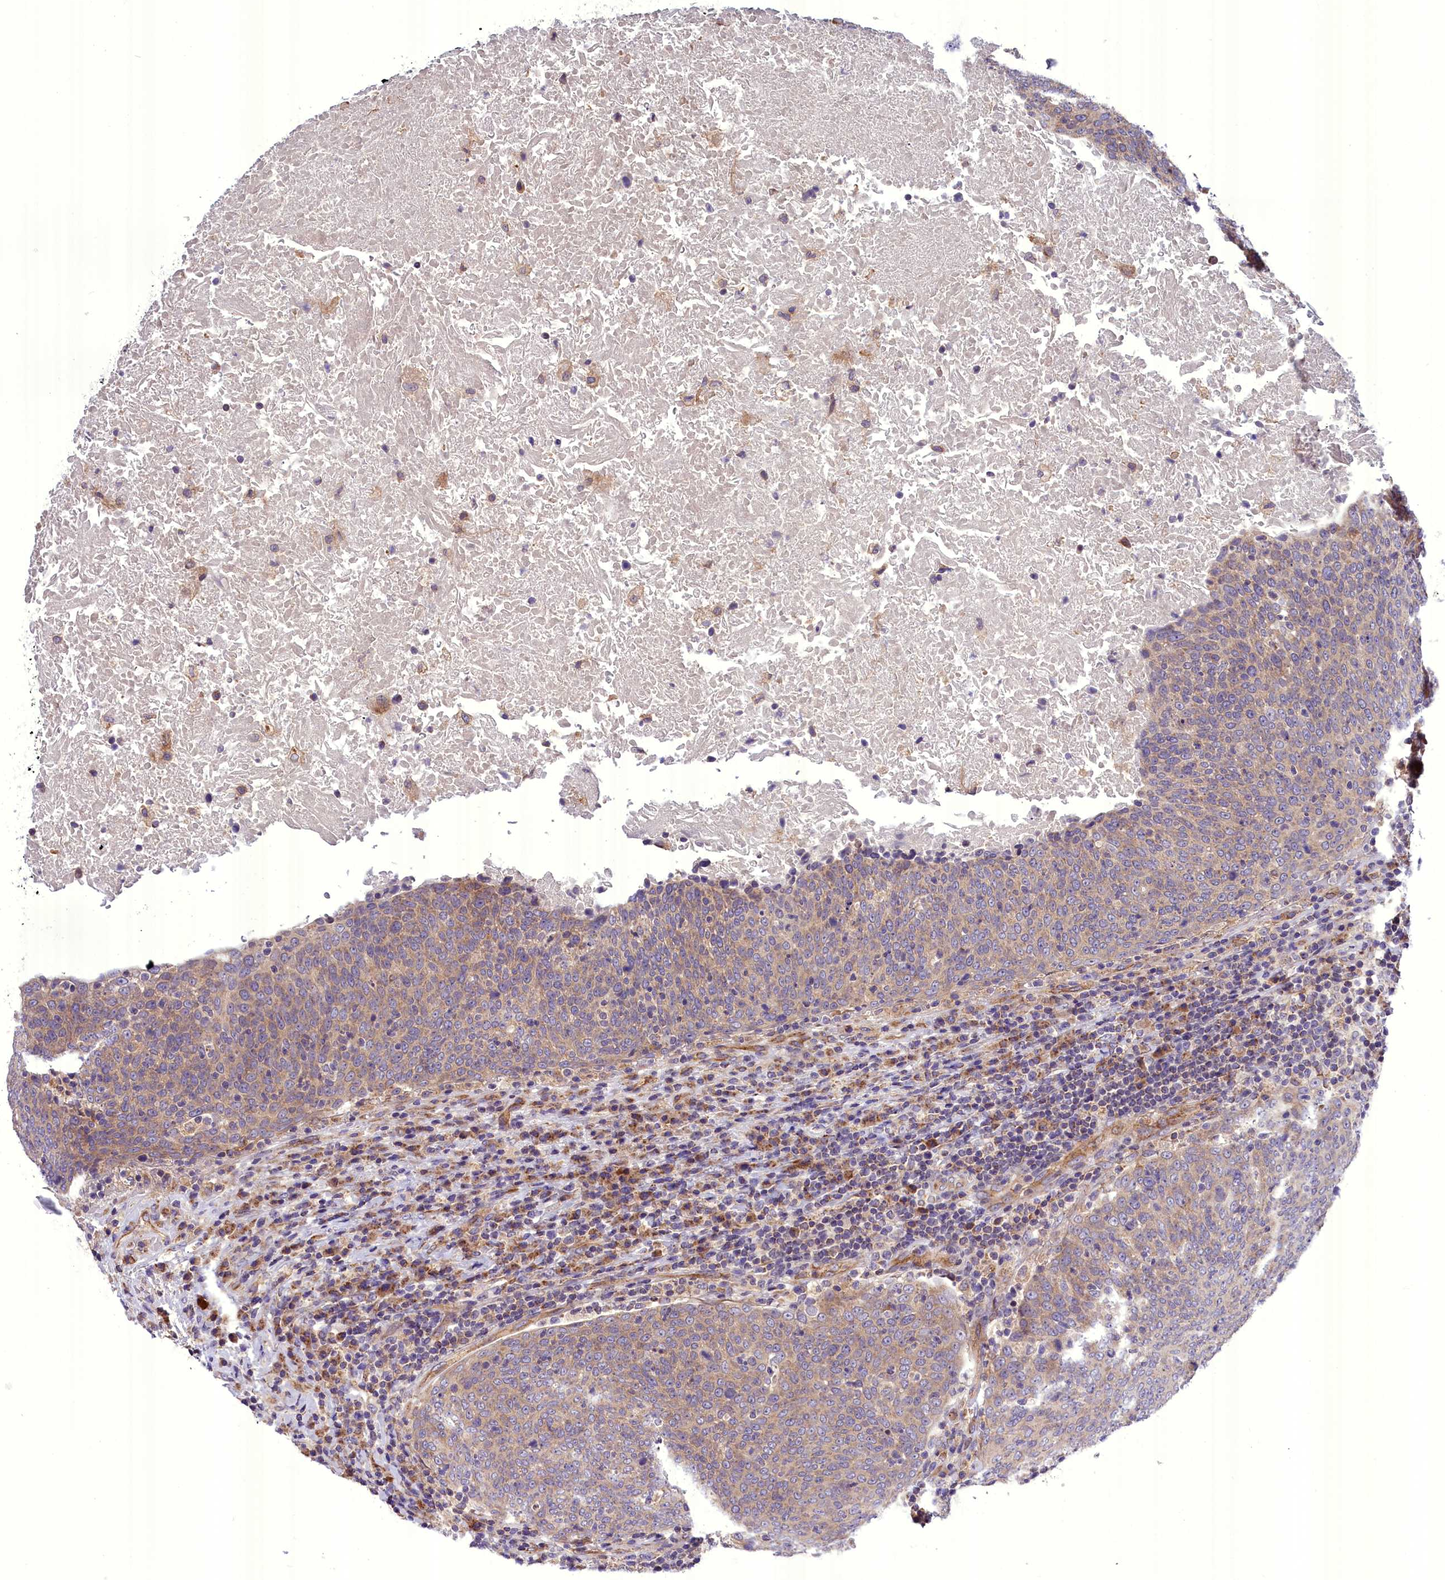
{"staining": {"intensity": "moderate", "quantity": "25%-75%", "location": "cytoplasmic/membranous"}, "tissue": "head and neck cancer", "cell_type": "Tumor cells", "image_type": "cancer", "snomed": [{"axis": "morphology", "description": "Squamous cell carcinoma, NOS"}, {"axis": "morphology", "description": "Squamous cell carcinoma, metastatic, NOS"}, {"axis": "topography", "description": "Lymph node"}, {"axis": "topography", "description": "Head-Neck"}], "caption": "Immunohistochemical staining of human head and neck metastatic squamous cell carcinoma shows medium levels of moderate cytoplasmic/membranous protein positivity in about 25%-75% of tumor cells.", "gene": "DNAJB9", "patient": {"sex": "male", "age": 62}}